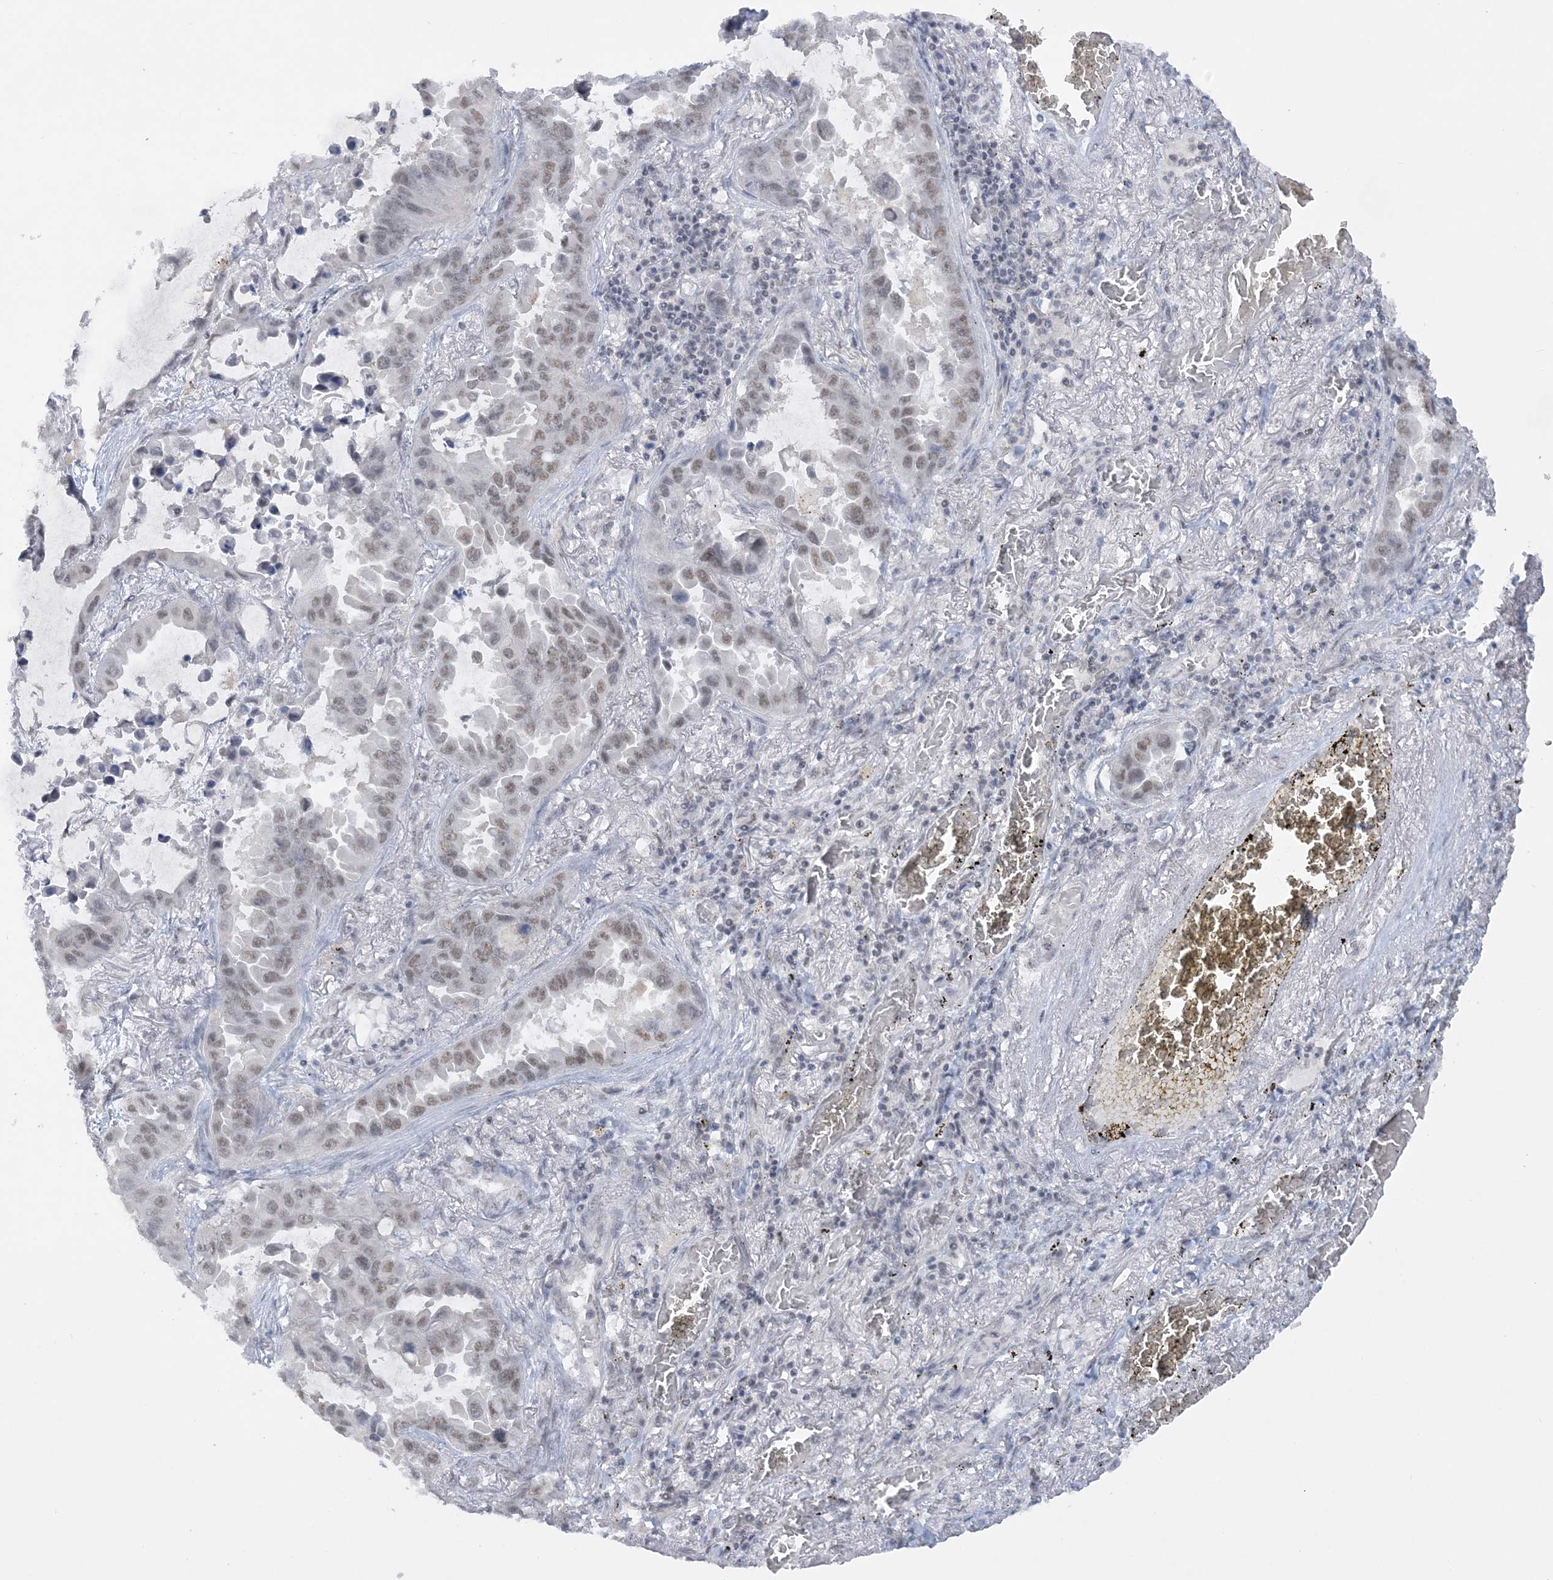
{"staining": {"intensity": "weak", "quantity": "25%-75%", "location": "nuclear"}, "tissue": "lung cancer", "cell_type": "Tumor cells", "image_type": "cancer", "snomed": [{"axis": "morphology", "description": "Adenocarcinoma, NOS"}, {"axis": "topography", "description": "Lung"}], "caption": "Protein staining of lung cancer tissue demonstrates weak nuclear expression in approximately 25%-75% of tumor cells.", "gene": "KMT2D", "patient": {"sex": "male", "age": 64}}